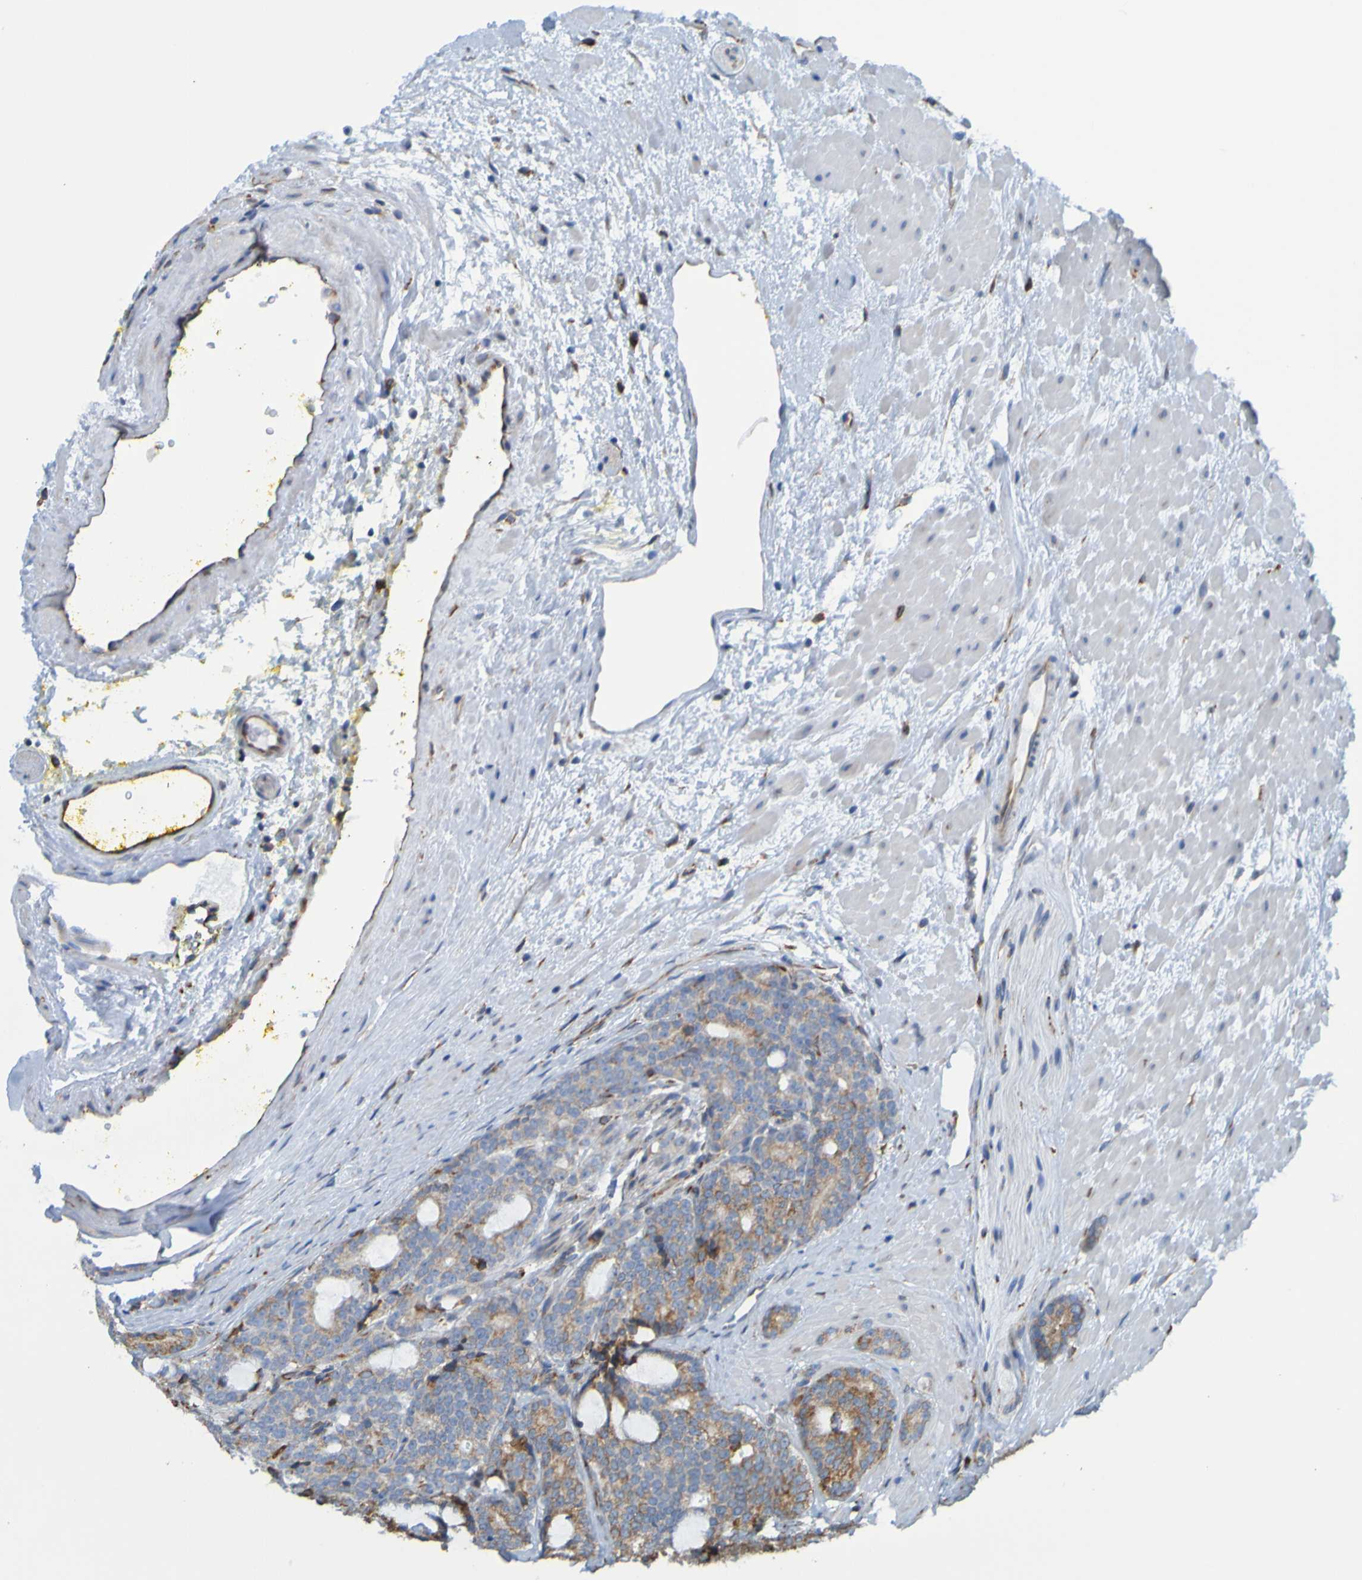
{"staining": {"intensity": "moderate", "quantity": "25%-75%", "location": "cytoplasmic/membranous"}, "tissue": "prostate cancer", "cell_type": "Tumor cells", "image_type": "cancer", "snomed": [{"axis": "morphology", "description": "Adenocarcinoma, Medium grade"}, {"axis": "topography", "description": "Prostate"}], "caption": "Protein expression analysis of human prostate cancer (medium-grade adenocarcinoma) reveals moderate cytoplasmic/membranous expression in about 25%-75% of tumor cells.", "gene": "SSR1", "patient": {"sex": "male", "age": 72}}